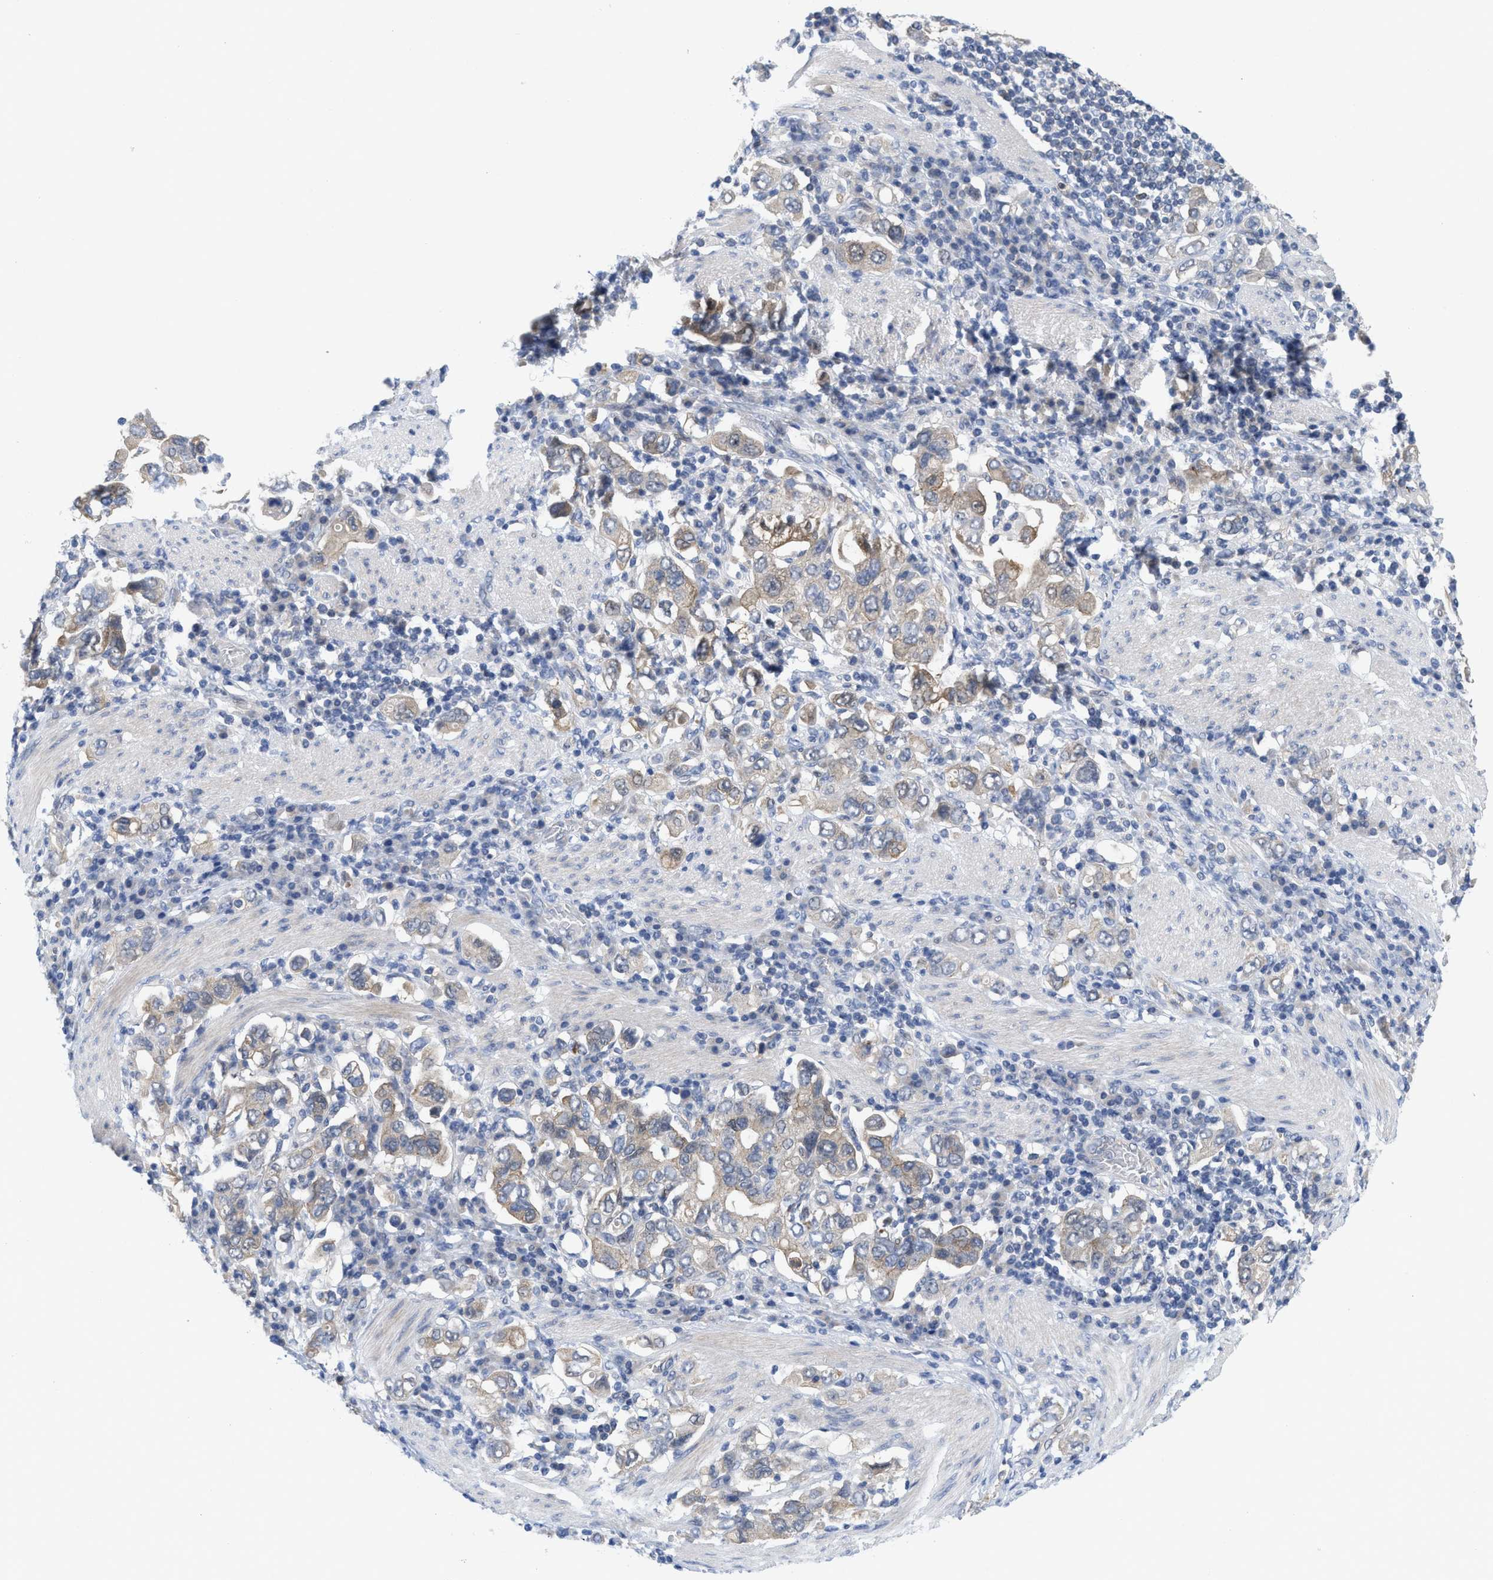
{"staining": {"intensity": "weak", "quantity": "25%-75%", "location": "cytoplasmic/membranous"}, "tissue": "stomach cancer", "cell_type": "Tumor cells", "image_type": "cancer", "snomed": [{"axis": "morphology", "description": "Adenocarcinoma, NOS"}, {"axis": "topography", "description": "Stomach, upper"}], "caption": "Tumor cells exhibit low levels of weak cytoplasmic/membranous staining in about 25%-75% of cells in adenocarcinoma (stomach).", "gene": "LDAF1", "patient": {"sex": "male", "age": 62}}